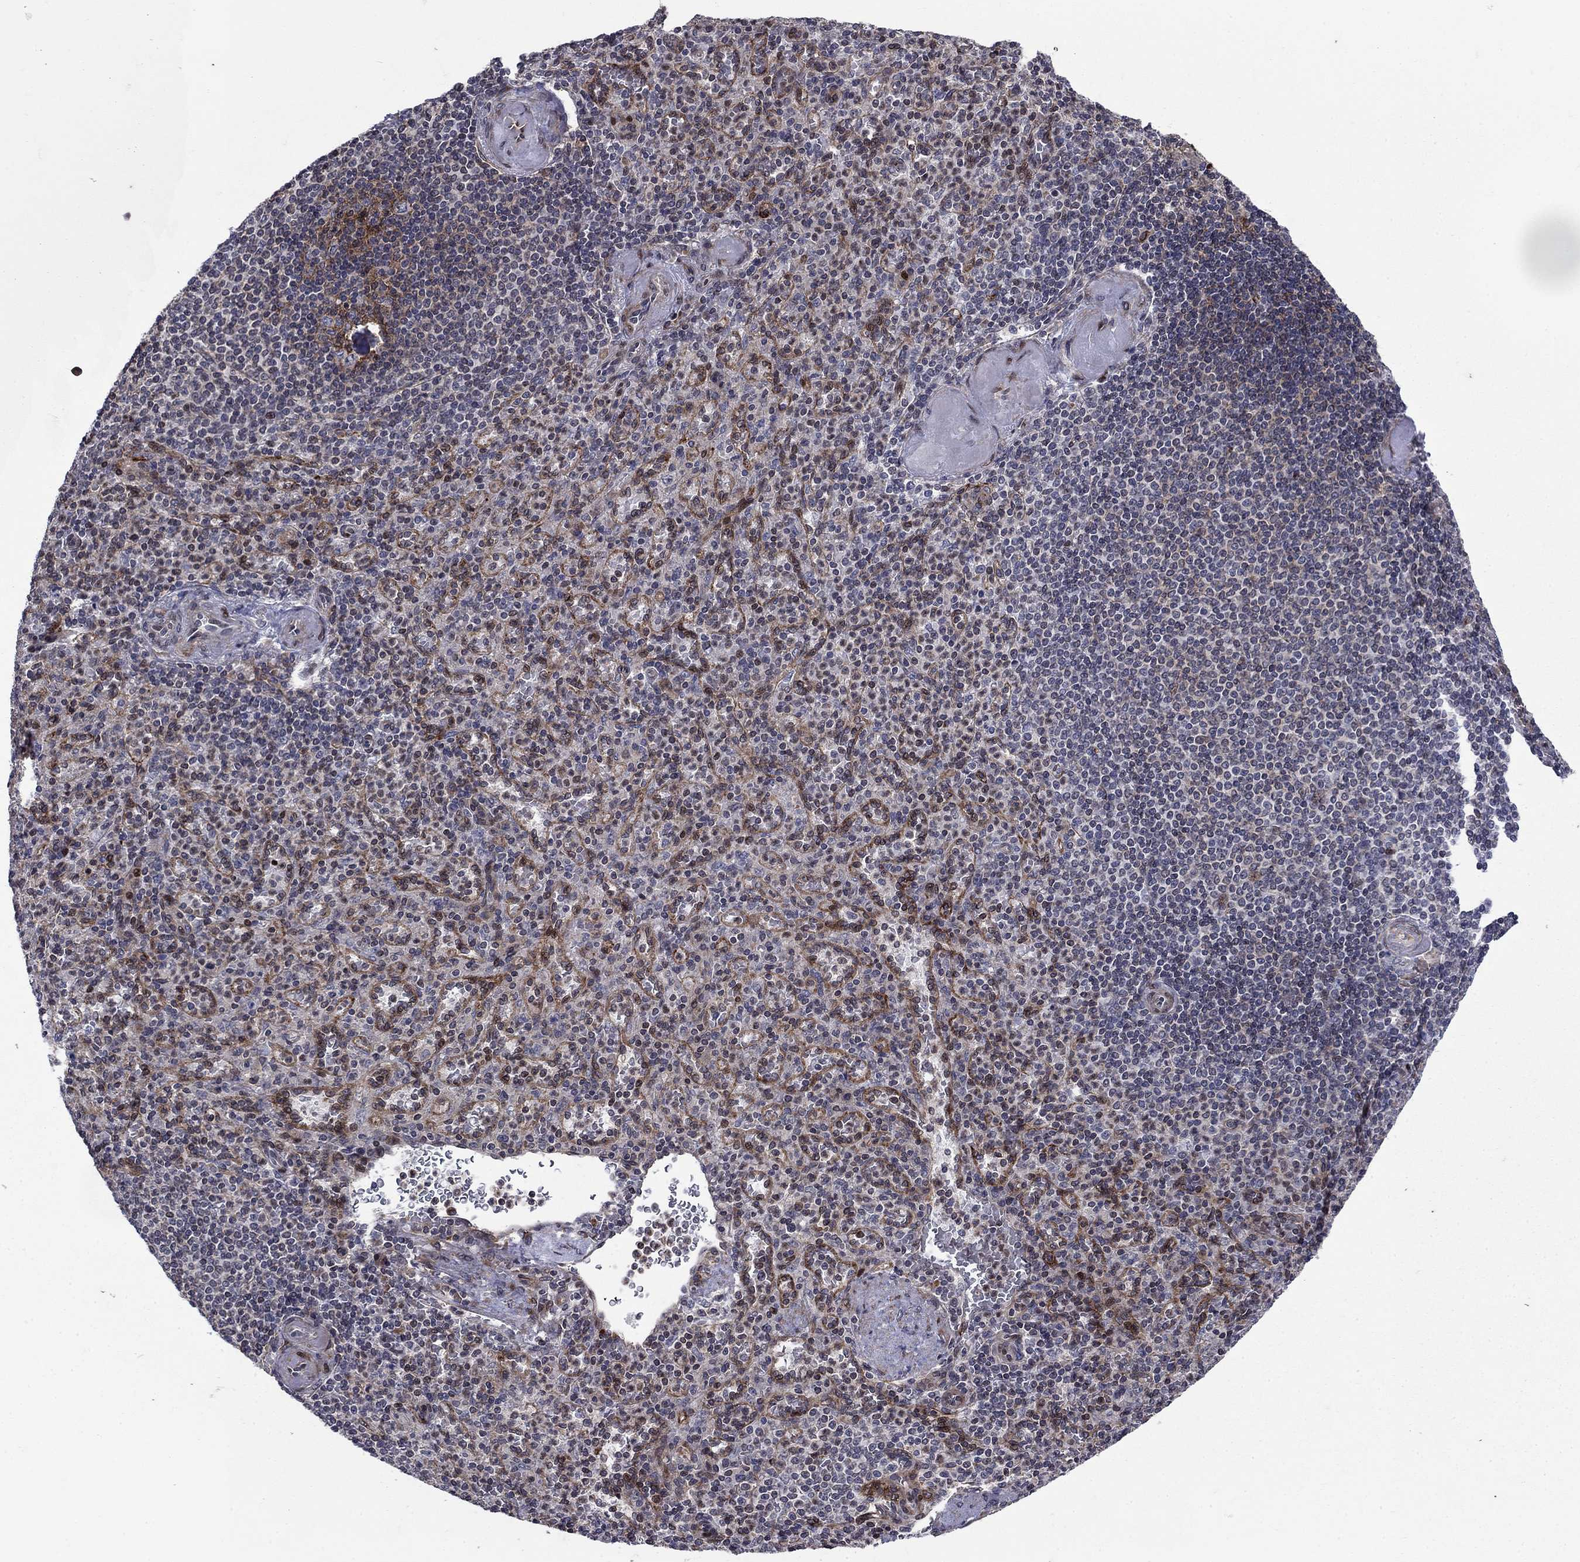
{"staining": {"intensity": "moderate", "quantity": "<25%", "location": "cytoplasmic/membranous"}, "tissue": "spleen", "cell_type": "Cells in red pulp", "image_type": "normal", "snomed": [{"axis": "morphology", "description": "Normal tissue, NOS"}, {"axis": "topography", "description": "Spleen"}], "caption": "This histopathology image shows immunohistochemistry (IHC) staining of benign spleen, with low moderate cytoplasmic/membranous expression in about <25% of cells in red pulp.", "gene": "DHRS7", "patient": {"sex": "female", "age": 74}}